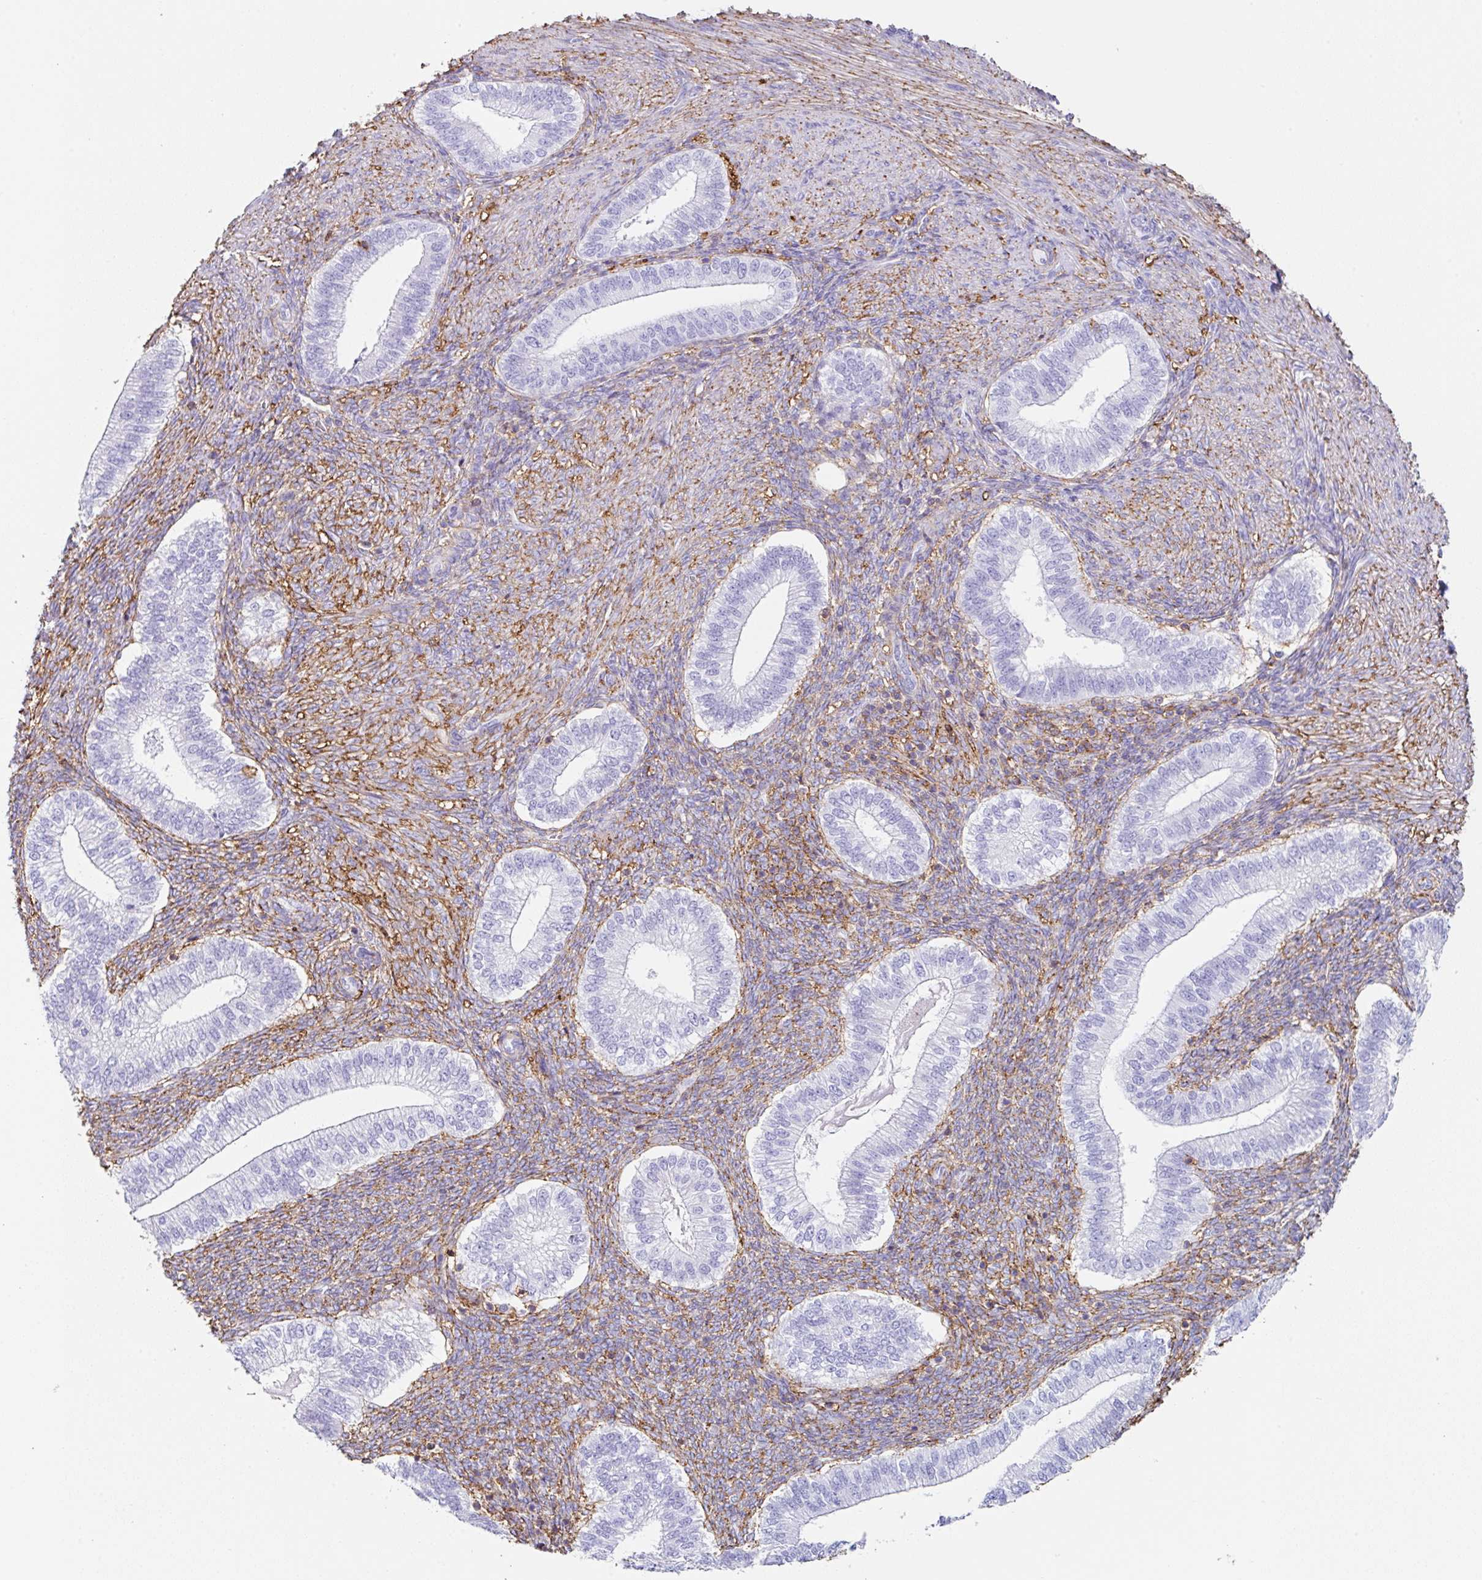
{"staining": {"intensity": "moderate", "quantity": "25%-75%", "location": "cytoplasmic/membranous"}, "tissue": "endometrium", "cell_type": "Cells in endometrial stroma", "image_type": "normal", "snomed": [{"axis": "morphology", "description": "Normal tissue, NOS"}, {"axis": "topography", "description": "Endometrium"}], "caption": "Endometrium stained with DAB immunohistochemistry (IHC) reveals medium levels of moderate cytoplasmic/membranous staining in about 25%-75% of cells in endometrial stroma. (IHC, brightfield microscopy, high magnification).", "gene": "MTTP", "patient": {"sex": "female", "age": 25}}